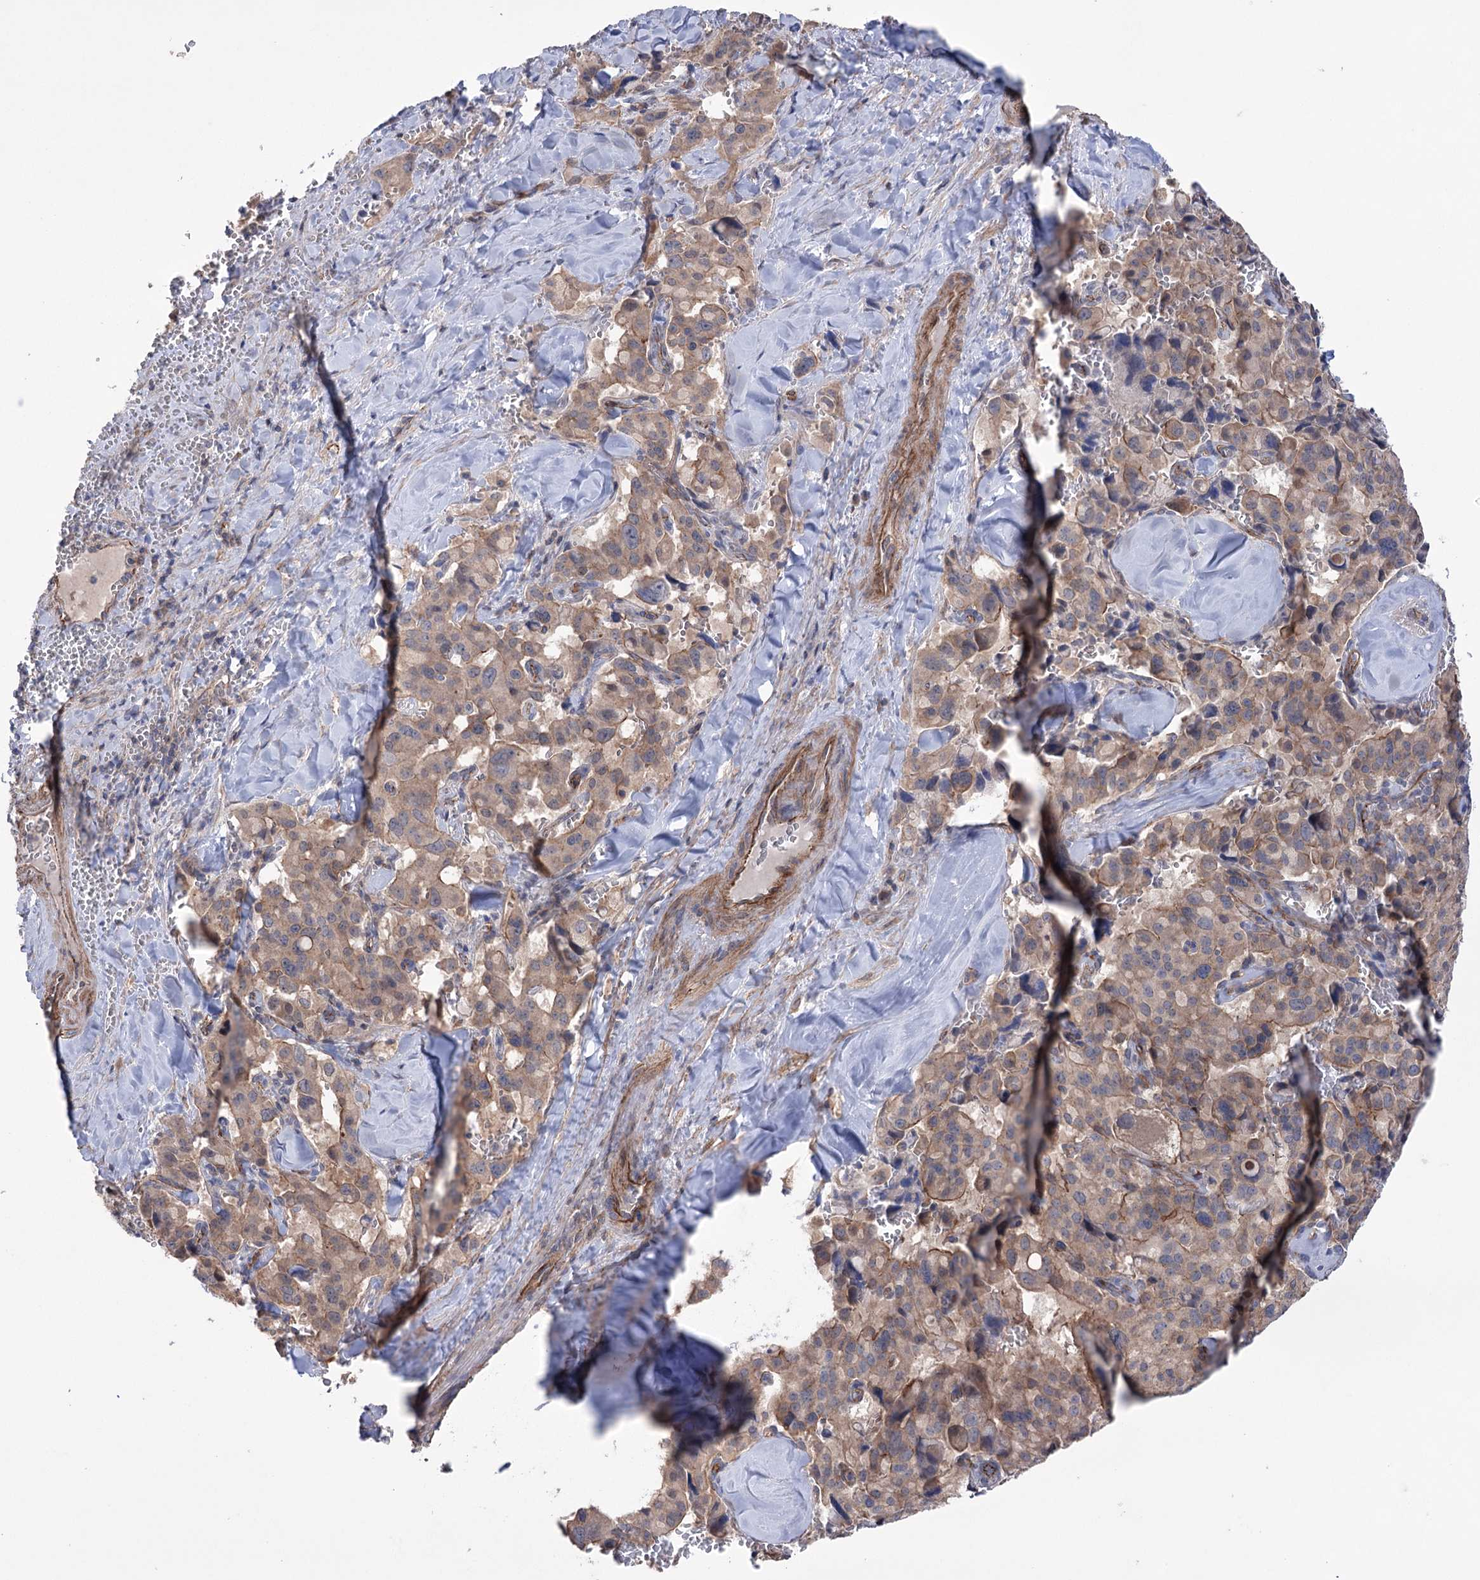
{"staining": {"intensity": "weak", "quantity": "25%-75%", "location": "cytoplasmic/membranous"}, "tissue": "pancreatic cancer", "cell_type": "Tumor cells", "image_type": "cancer", "snomed": [{"axis": "morphology", "description": "Adenocarcinoma, NOS"}, {"axis": "topography", "description": "Pancreas"}], "caption": "There is low levels of weak cytoplasmic/membranous expression in tumor cells of adenocarcinoma (pancreatic), as demonstrated by immunohistochemical staining (brown color).", "gene": "TRIM71", "patient": {"sex": "male", "age": 65}}